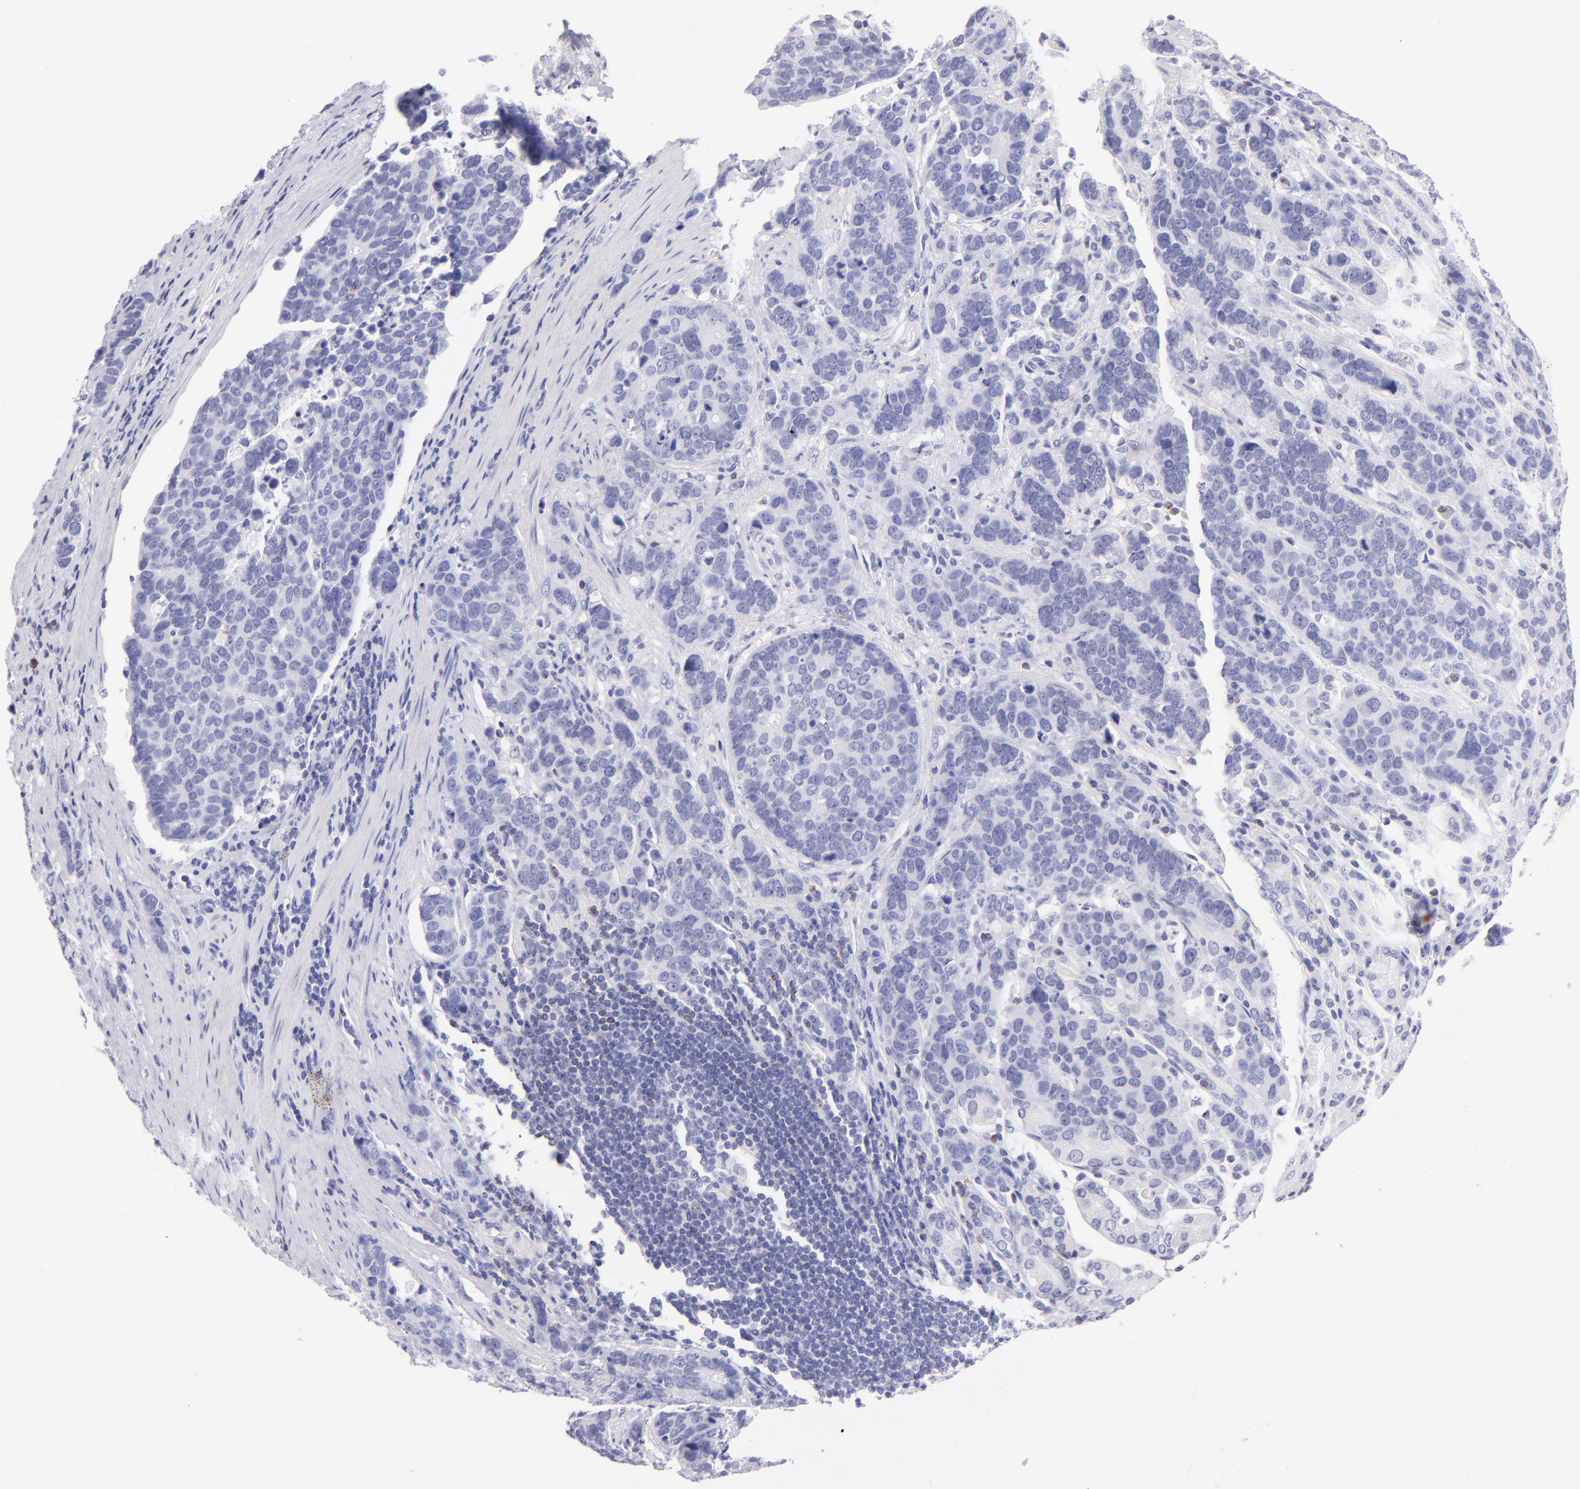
{"staining": {"intensity": "negative", "quantity": "none", "location": "none"}, "tissue": "stomach cancer", "cell_type": "Tumor cells", "image_type": "cancer", "snomed": [{"axis": "morphology", "description": "Adenocarcinoma, NOS"}, {"axis": "topography", "description": "Stomach, upper"}], "caption": "DAB (3,3'-diaminobenzidine) immunohistochemical staining of stomach adenocarcinoma exhibits no significant expression in tumor cells. The staining was performed using DAB (3,3'-diaminobenzidine) to visualize the protein expression in brown, while the nuclei were stained in blue with hematoxylin (Magnification: 20x).", "gene": "PRF1", "patient": {"sex": "male", "age": 71}}